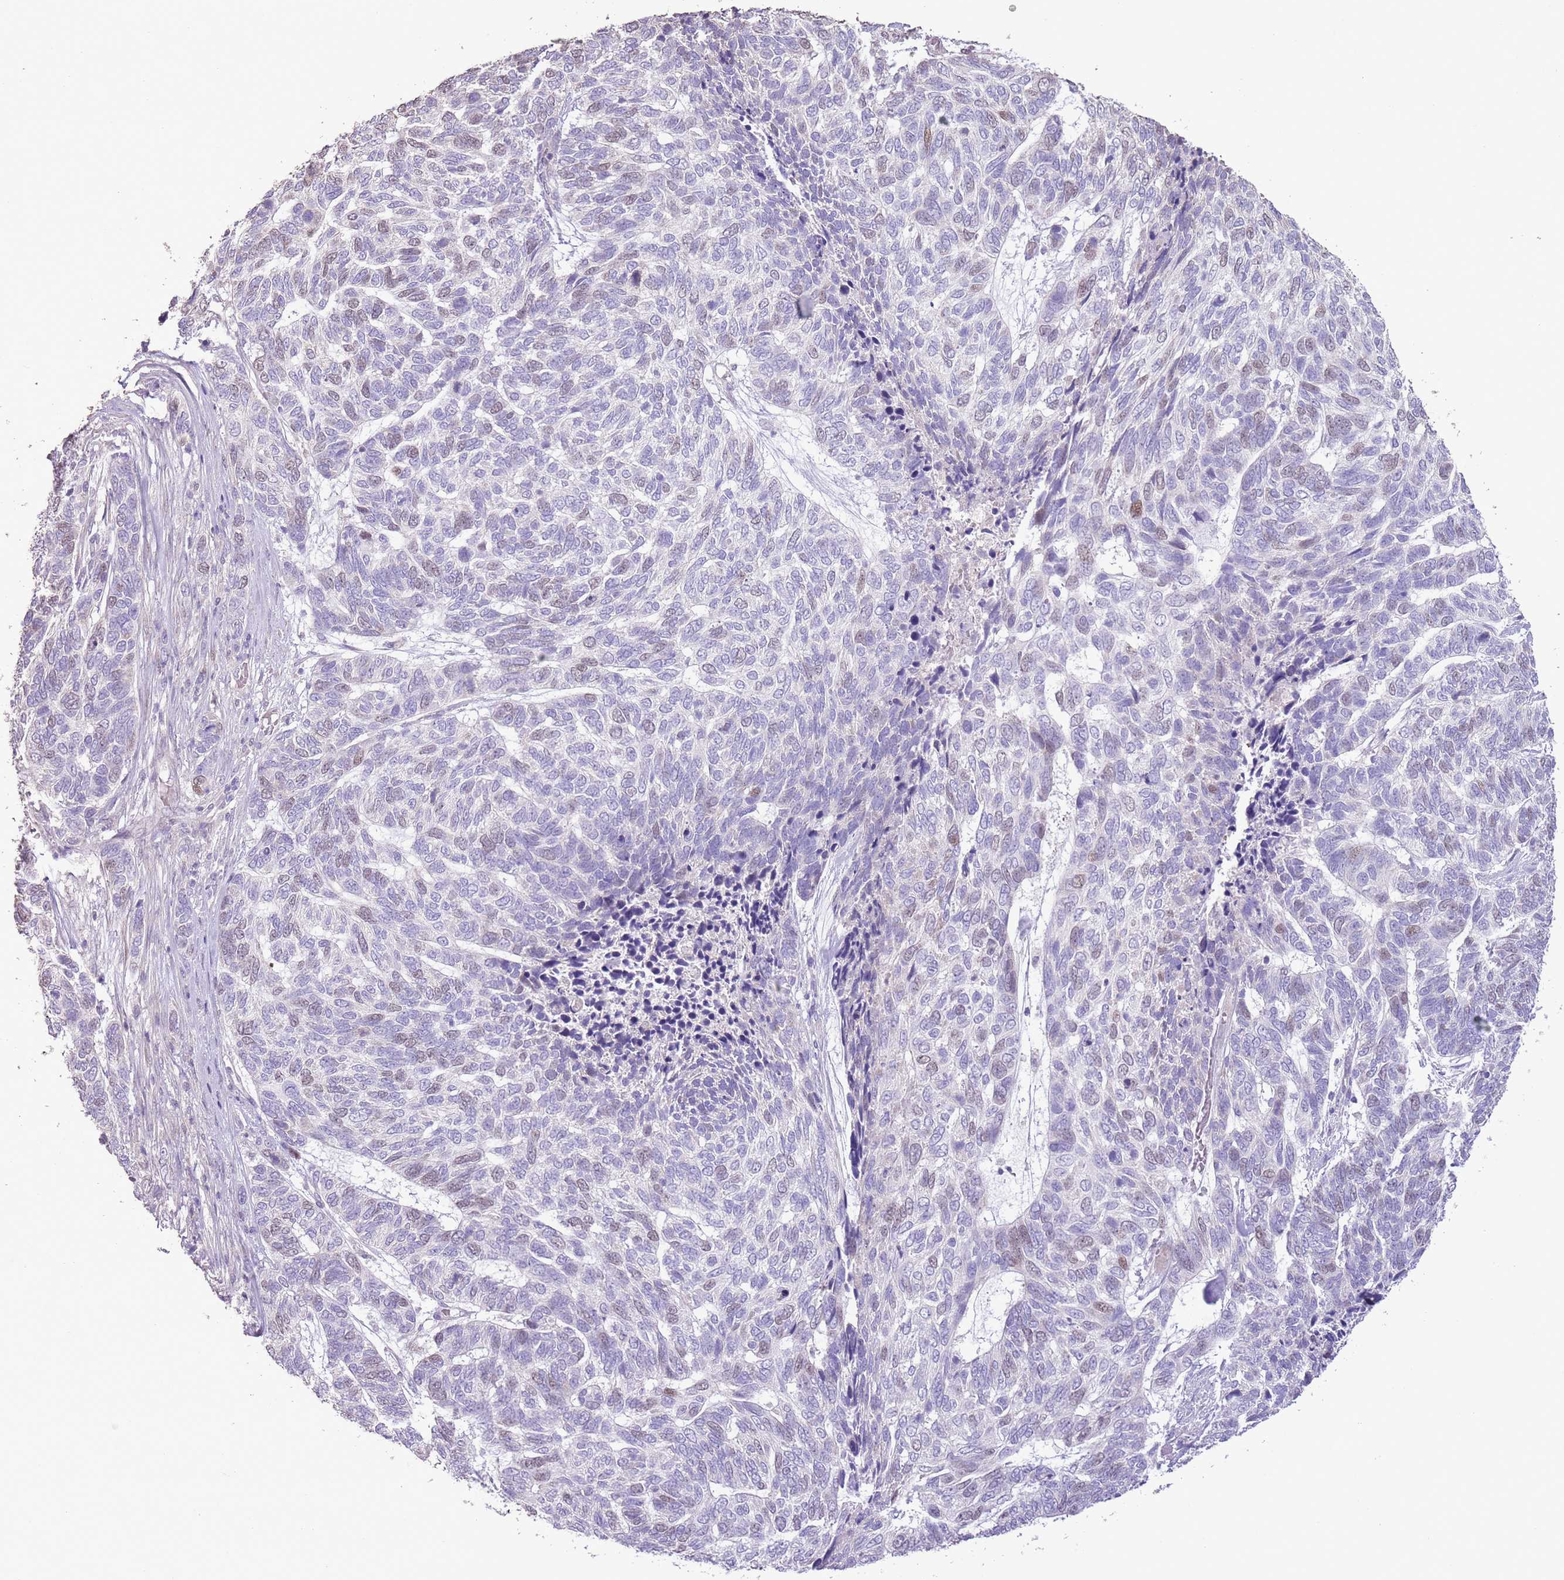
{"staining": {"intensity": "weak", "quantity": "25%-75%", "location": "nuclear"}, "tissue": "skin cancer", "cell_type": "Tumor cells", "image_type": "cancer", "snomed": [{"axis": "morphology", "description": "Basal cell carcinoma"}, {"axis": "topography", "description": "Skin"}], "caption": "Immunohistochemistry (IHC) staining of skin cancer, which exhibits low levels of weak nuclear expression in about 25%-75% of tumor cells indicating weak nuclear protein positivity. The staining was performed using DAB (brown) for protein detection and nuclei were counterstained in hematoxylin (blue).", "gene": "GMNN", "patient": {"sex": "female", "age": 65}}